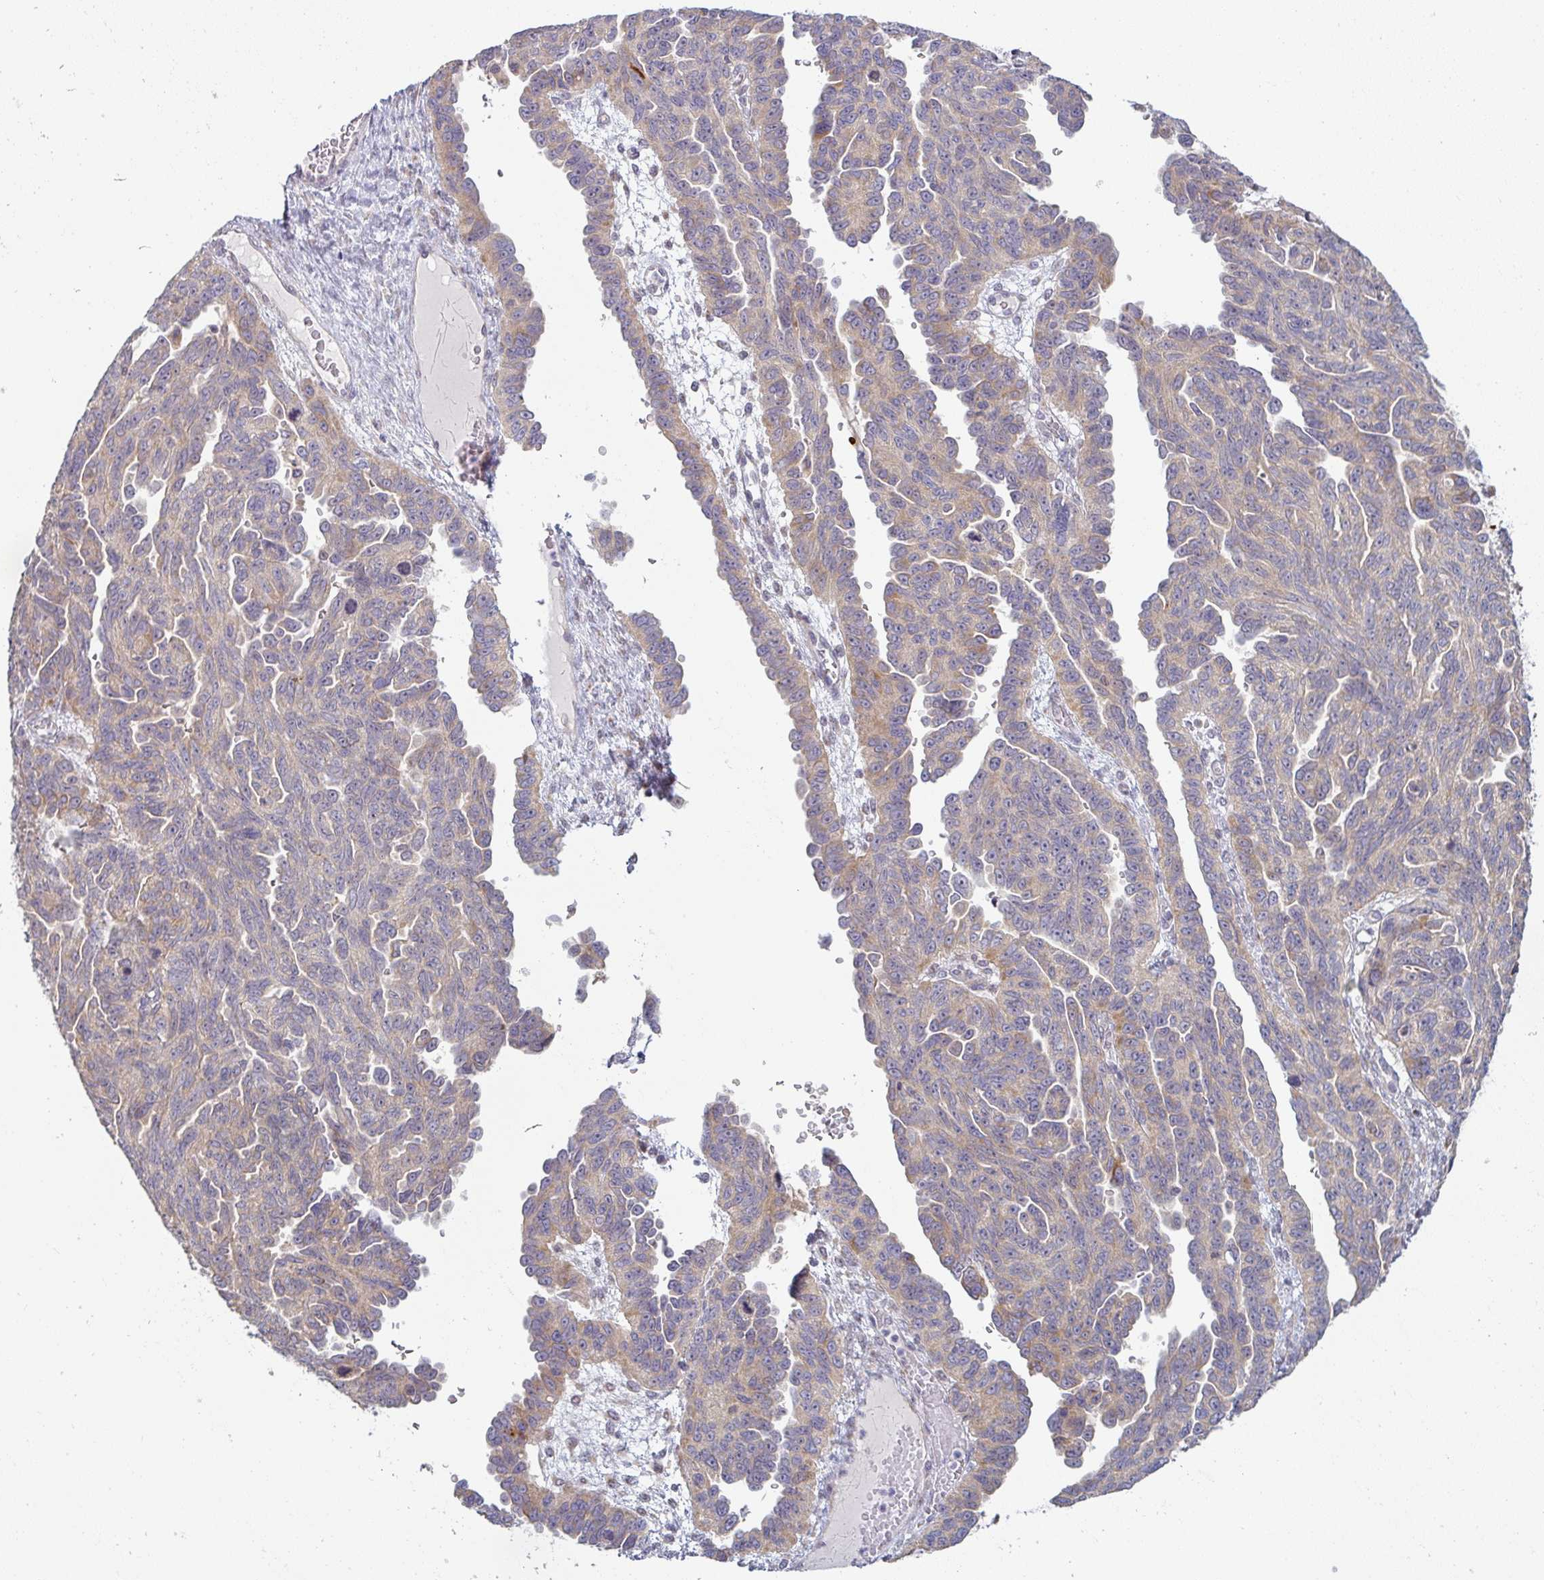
{"staining": {"intensity": "moderate", "quantity": "<25%", "location": "cytoplasmic/membranous"}, "tissue": "ovarian cancer", "cell_type": "Tumor cells", "image_type": "cancer", "snomed": [{"axis": "morphology", "description": "Cystadenocarcinoma, serous, NOS"}, {"axis": "topography", "description": "Ovary"}], "caption": "This is an image of immunohistochemistry (IHC) staining of serous cystadenocarcinoma (ovarian), which shows moderate expression in the cytoplasmic/membranous of tumor cells.", "gene": "MOB1A", "patient": {"sex": "female", "age": 64}}